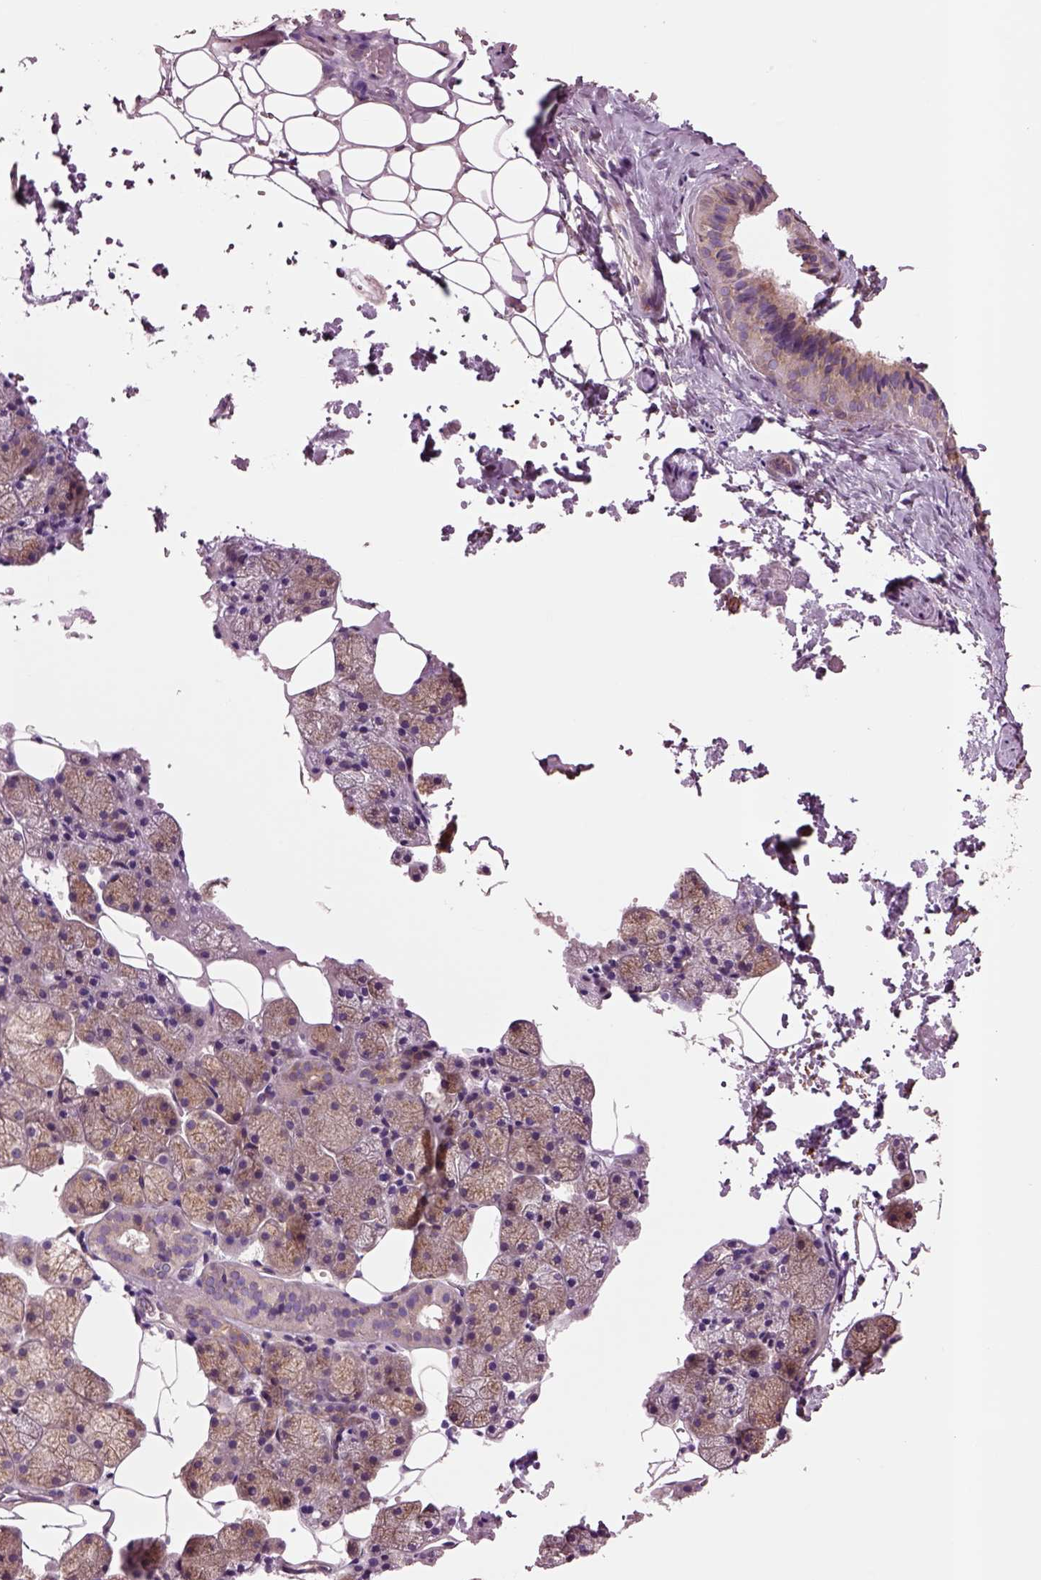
{"staining": {"intensity": "moderate", "quantity": "25%-75%", "location": "cytoplasmic/membranous"}, "tissue": "salivary gland", "cell_type": "Glandular cells", "image_type": "normal", "snomed": [{"axis": "morphology", "description": "Normal tissue, NOS"}, {"axis": "topography", "description": "Salivary gland"}], "caption": "About 25%-75% of glandular cells in benign salivary gland display moderate cytoplasmic/membranous protein staining as visualized by brown immunohistochemical staining.", "gene": "SEC23A", "patient": {"sex": "male", "age": 38}}